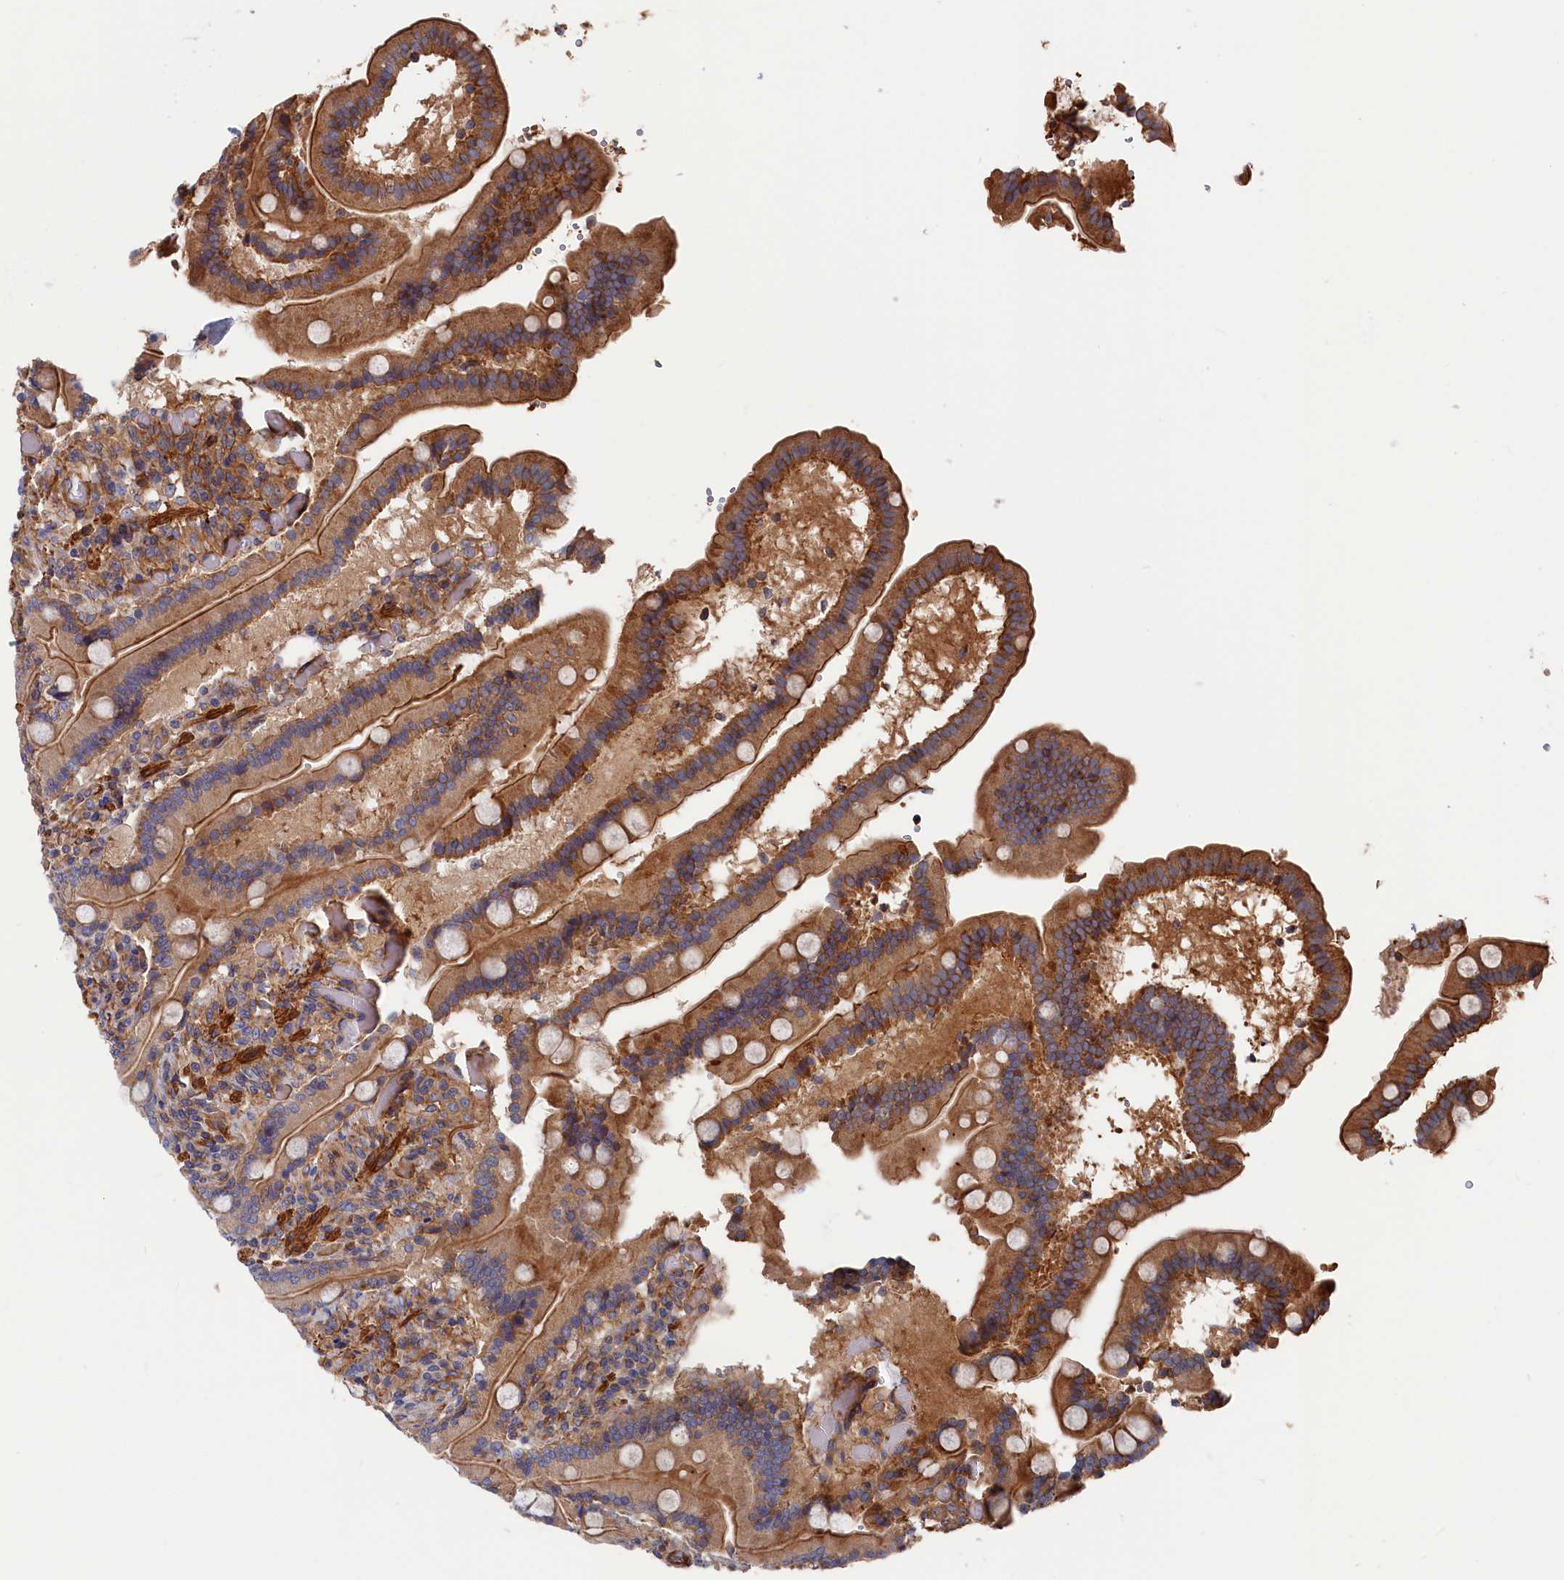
{"staining": {"intensity": "strong", "quantity": ">75%", "location": "cytoplasmic/membranous"}, "tissue": "duodenum", "cell_type": "Glandular cells", "image_type": "normal", "snomed": [{"axis": "morphology", "description": "Normal tissue, NOS"}, {"axis": "topography", "description": "Duodenum"}], "caption": "Protein expression analysis of unremarkable duodenum exhibits strong cytoplasmic/membranous positivity in approximately >75% of glandular cells. (IHC, brightfield microscopy, high magnification).", "gene": "LDHD", "patient": {"sex": "female", "age": 62}}